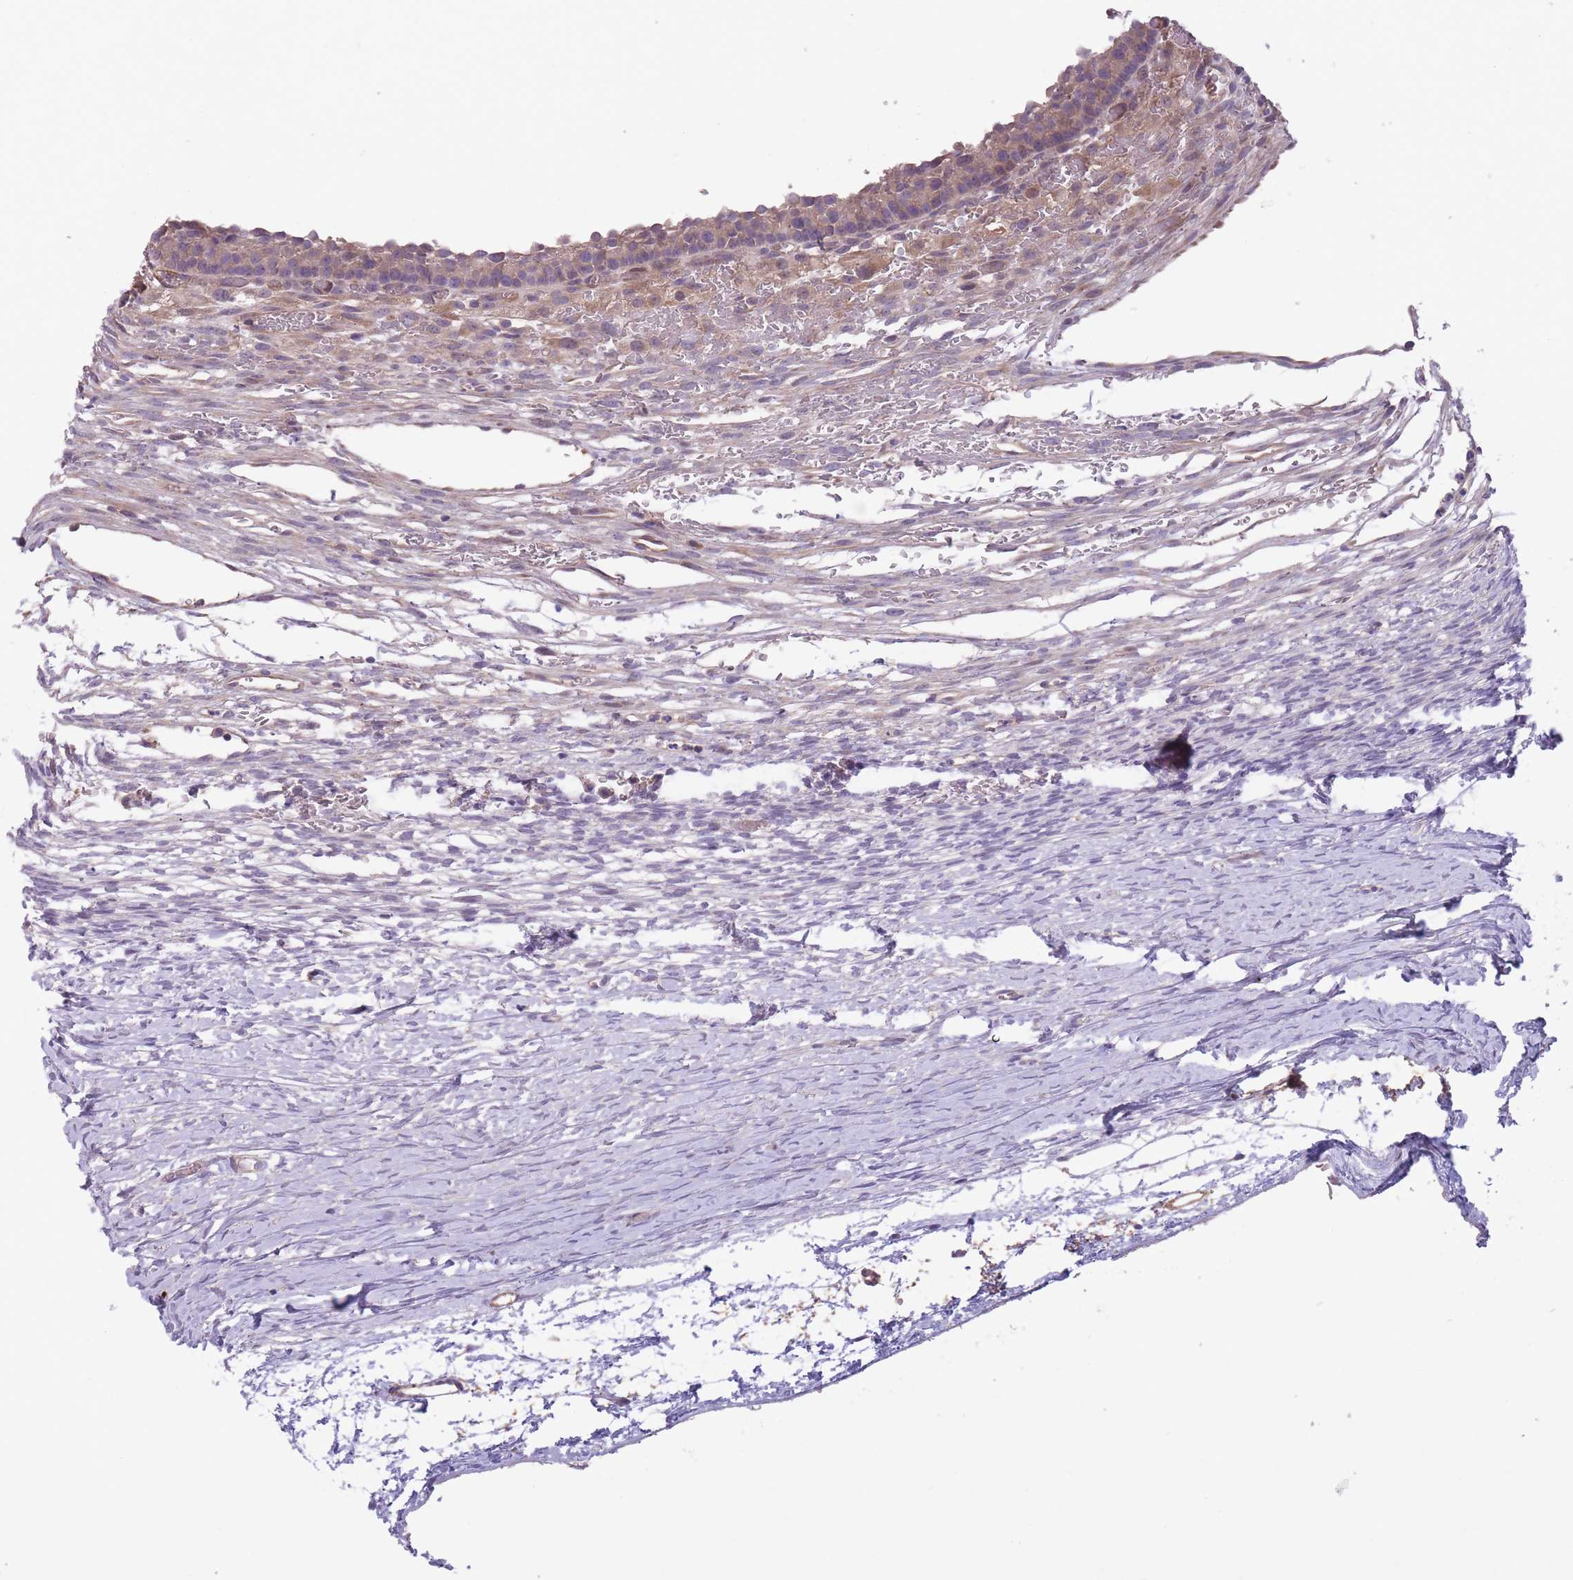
{"staining": {"intensity": "negative", "quantity": "none", "location": "none"}, "tissue": "ovary", "cell_type": "Ovarian stroma cells", "image_type": "normal", "snomed": [{"axis": "morphology", "description": "Normal tissue, NOS"}, {"axis": "topography", "description": "Ovary"}], "caption": "This is an immunohistochemistry (IHC) photomicrograph of unremarkable ovary. There is no positivity in ovarian stroma cells.", "gene": "ITPKC", "patient": {"sex": "female", "age": 39}}